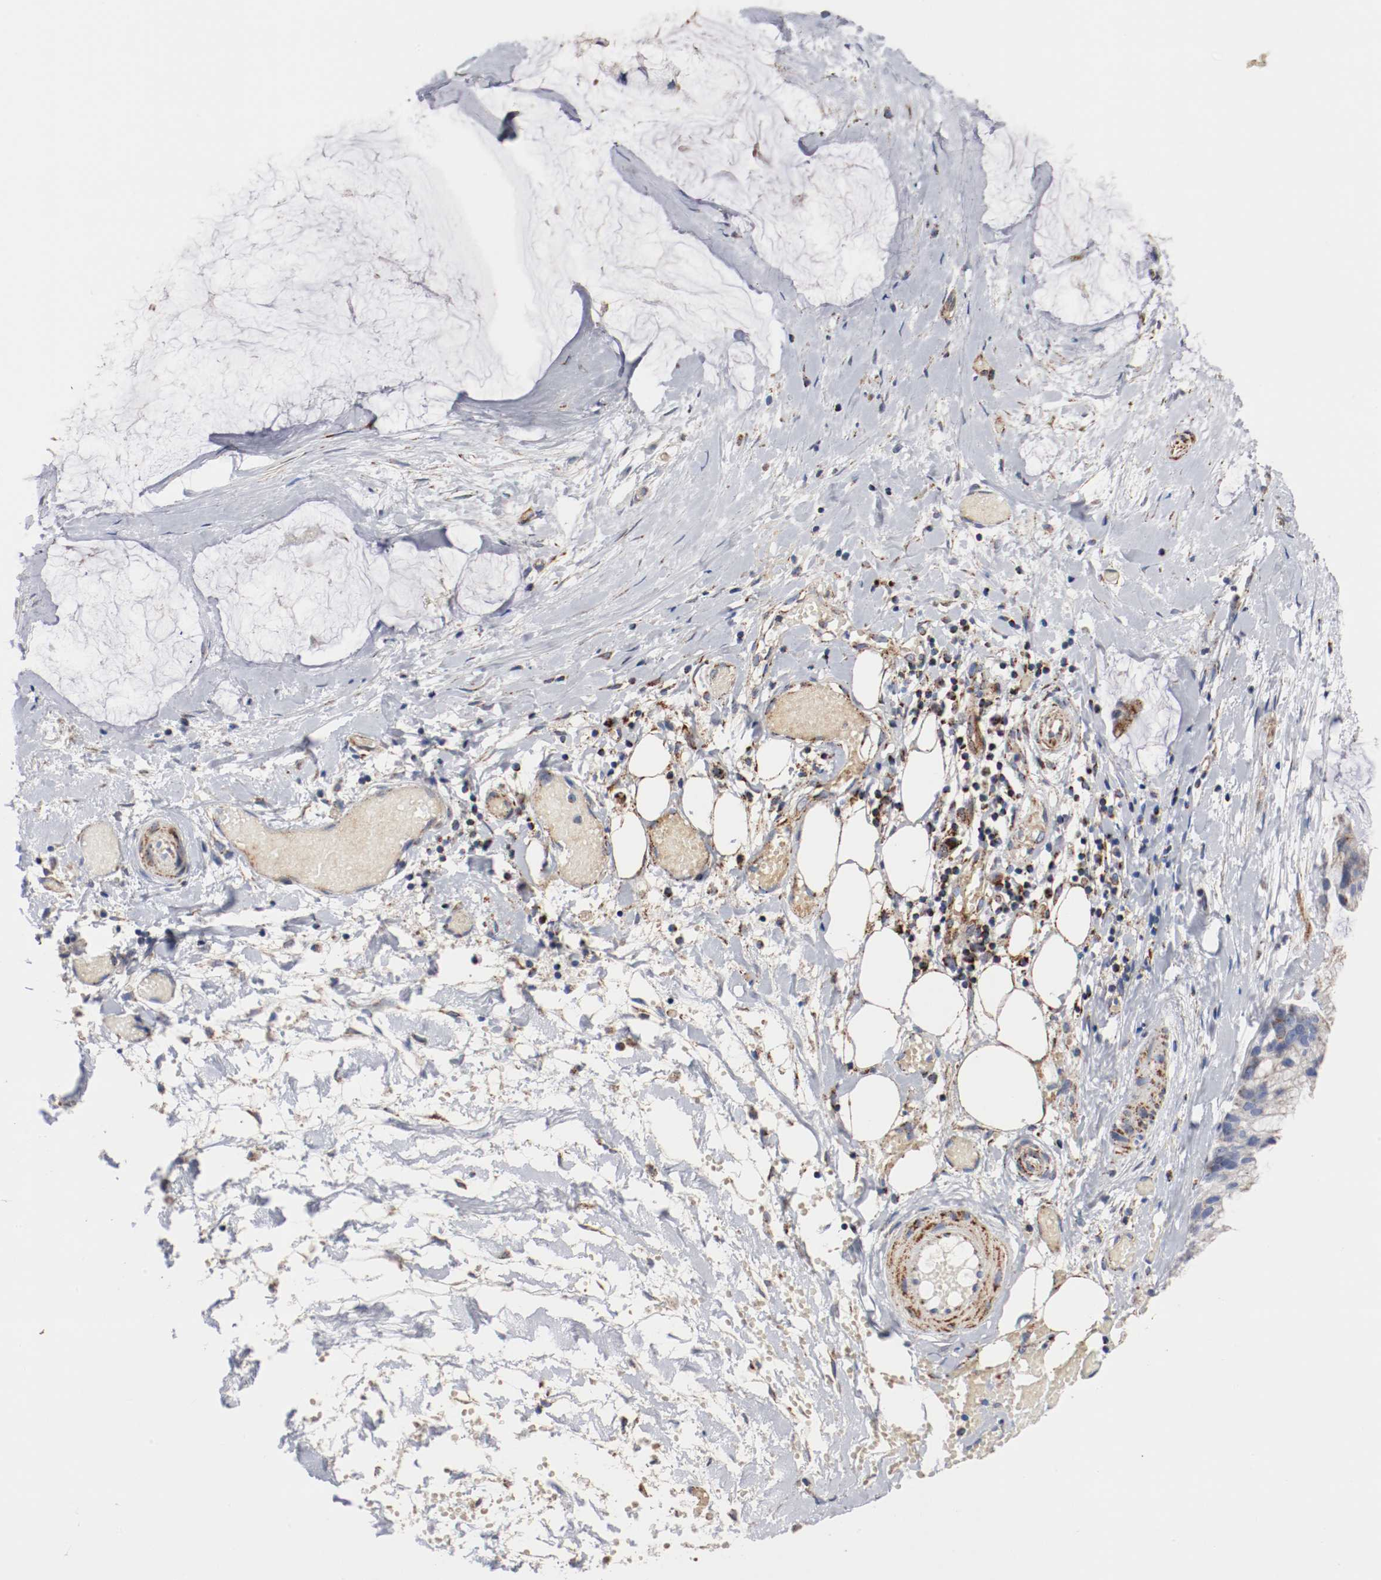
{"staining": {"intensity": "negative", "quantity": "none", "location": "none"}, "tissue": "ovarian cancer", "cell_type": "Tumor cells", "image_type": "cancer", "snomed": [{"axis": "morphology", "description": "Cystadenocarcinoma, mucinous, NOS"}, {"axis": "topography", "description": "Ovary"}], "caption": "Immunohistochemistry (IHC) of human ovarian cancer shows no expression in tumor cells.", "gene": "TUBD1", "patient": {"sex": "female", "age": 39}}